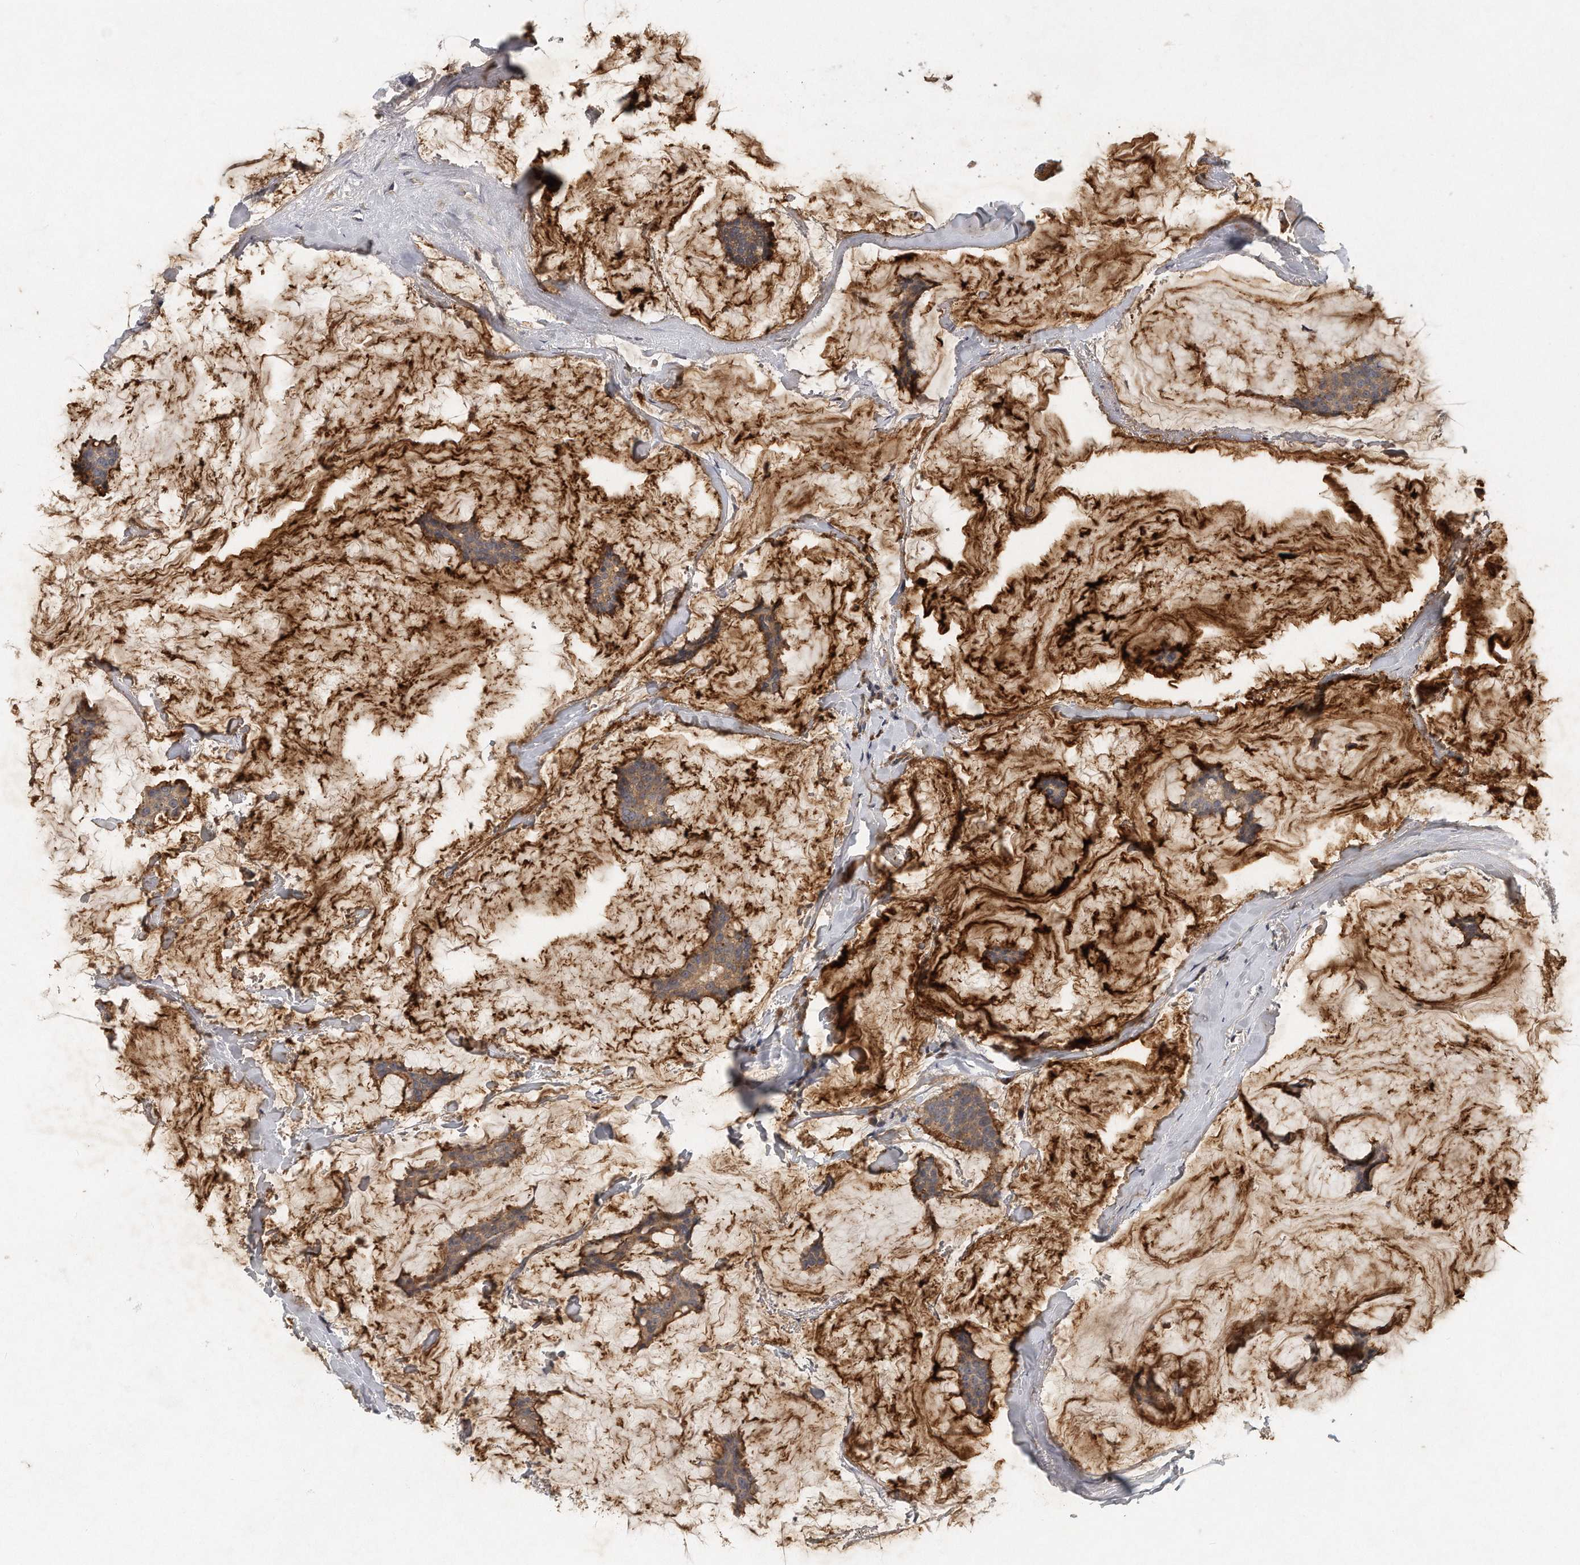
{"staining": {"intensity": "moderate", "quantity": ">75%", "location": "cytoplasmic/membranous"}, "tissue": "breast cancer", "cell_type": "Tumor cells", "image_type": "cancer", "snomed": [{"axis": "morphology", "description": "Duct carcinoma"}, {"axis": "topography", "description": "Breast"}], "caption": "About >75% of tumor cells in human breast cancer (intraductal carcinoma) show moderate cytoplasmic/membranous protein positivity as visualized by brown immunohistochemical staining.", "gene": "TRAPPC14", "patient": {"sex": "female", "age": 93}}